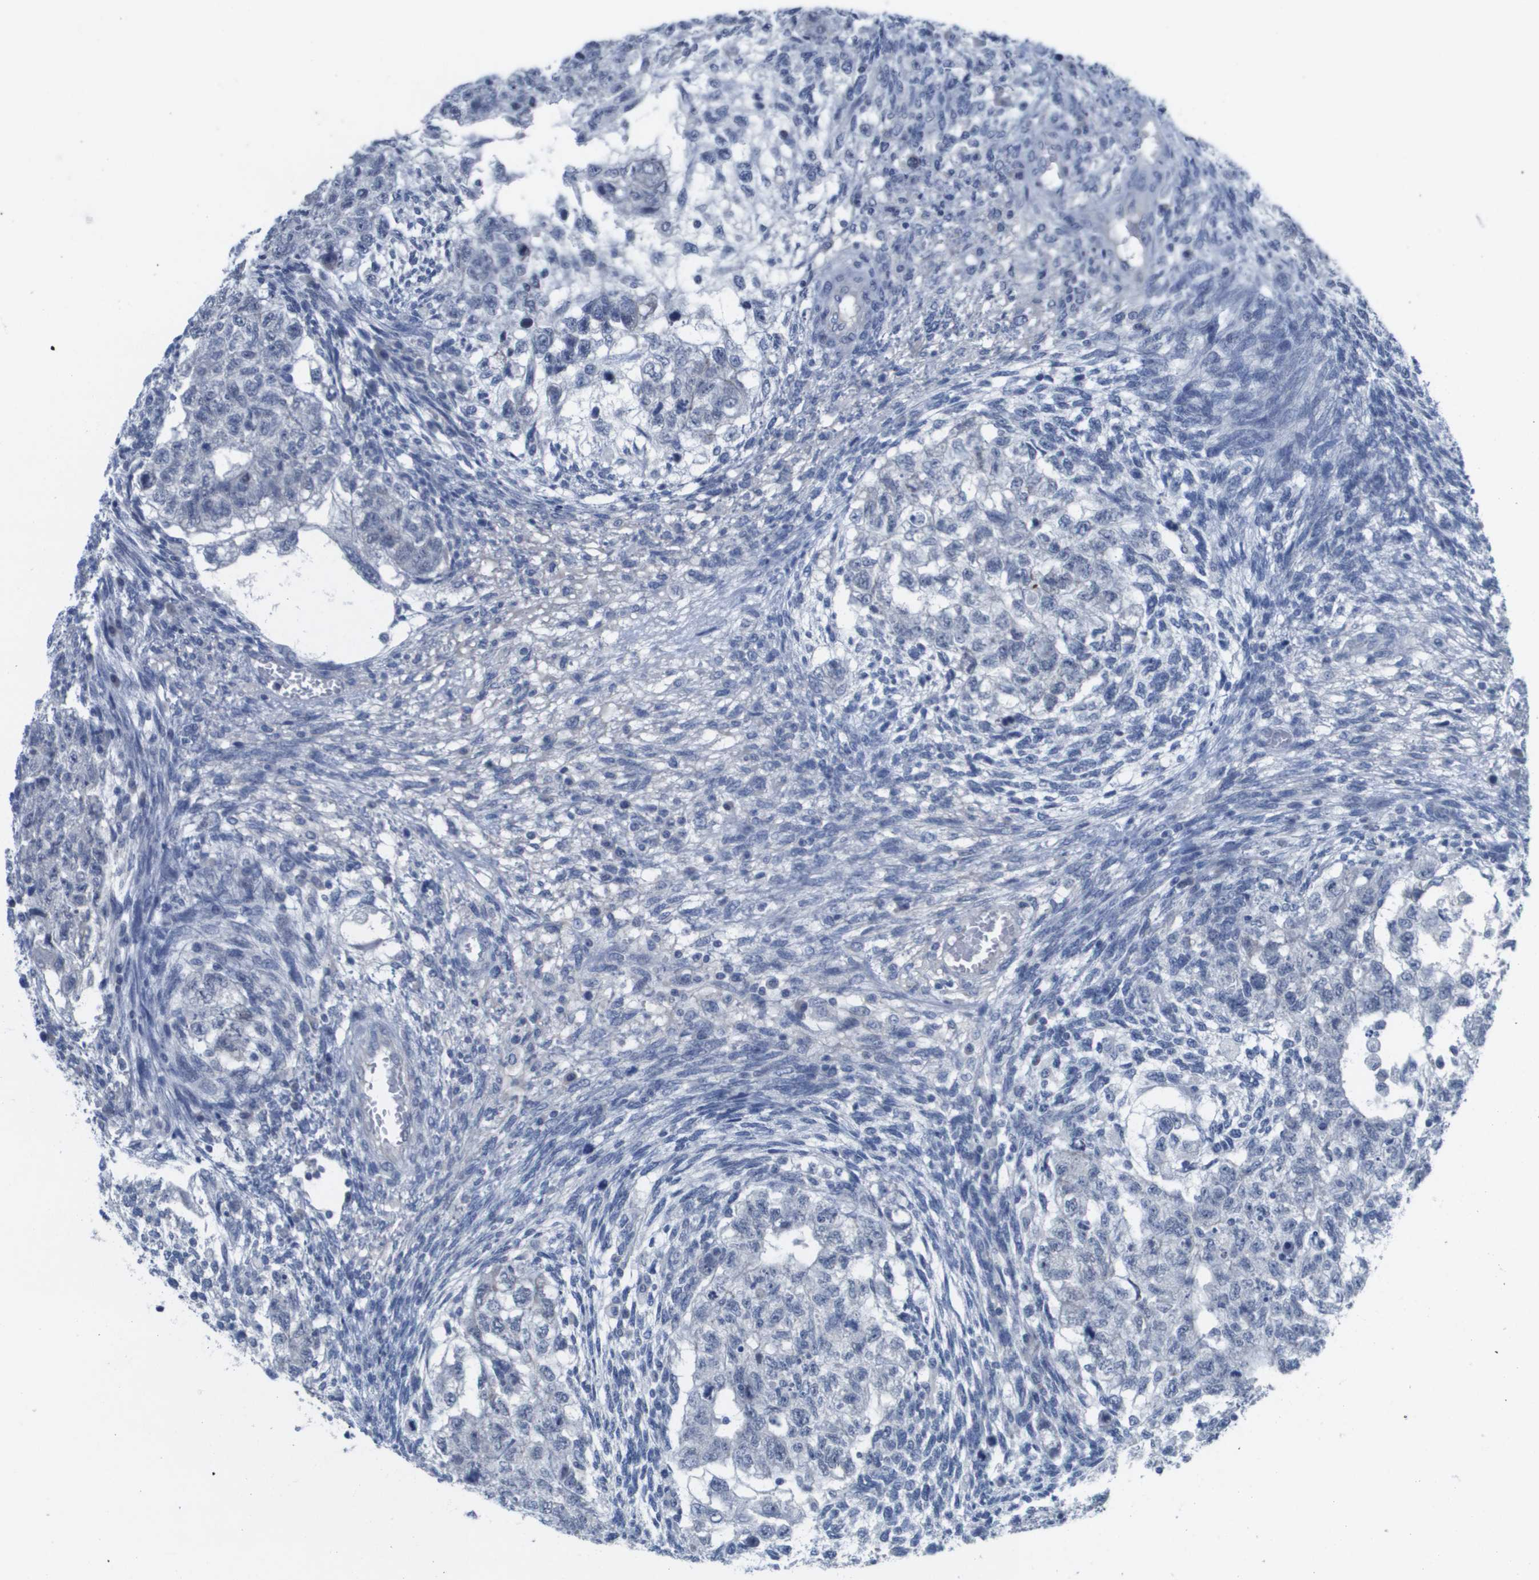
{"staining": {"intensity": "negative", "quantity": "none", "location": "none"}, "tissue": "testis cancer", "cell_type": "Tumor cells", "image_type": "cancer", "snomed": [{"axis": "morphology", "description": "Normal tissue, NOS"}, {"axis": "morphology", "description": "Carcinoma, Embryonal, NOS"}, {"axis": "topography", "description": "Testis"}], "caption": "Tumor cells show no significant staining in testis embryonal carcinoma. (DAB immunohistochemistry (IHC) visualized using brightfield microscopy, high magnification).", "gene": "PDE4A", "patient": {"sex": "male", "age": 36}}